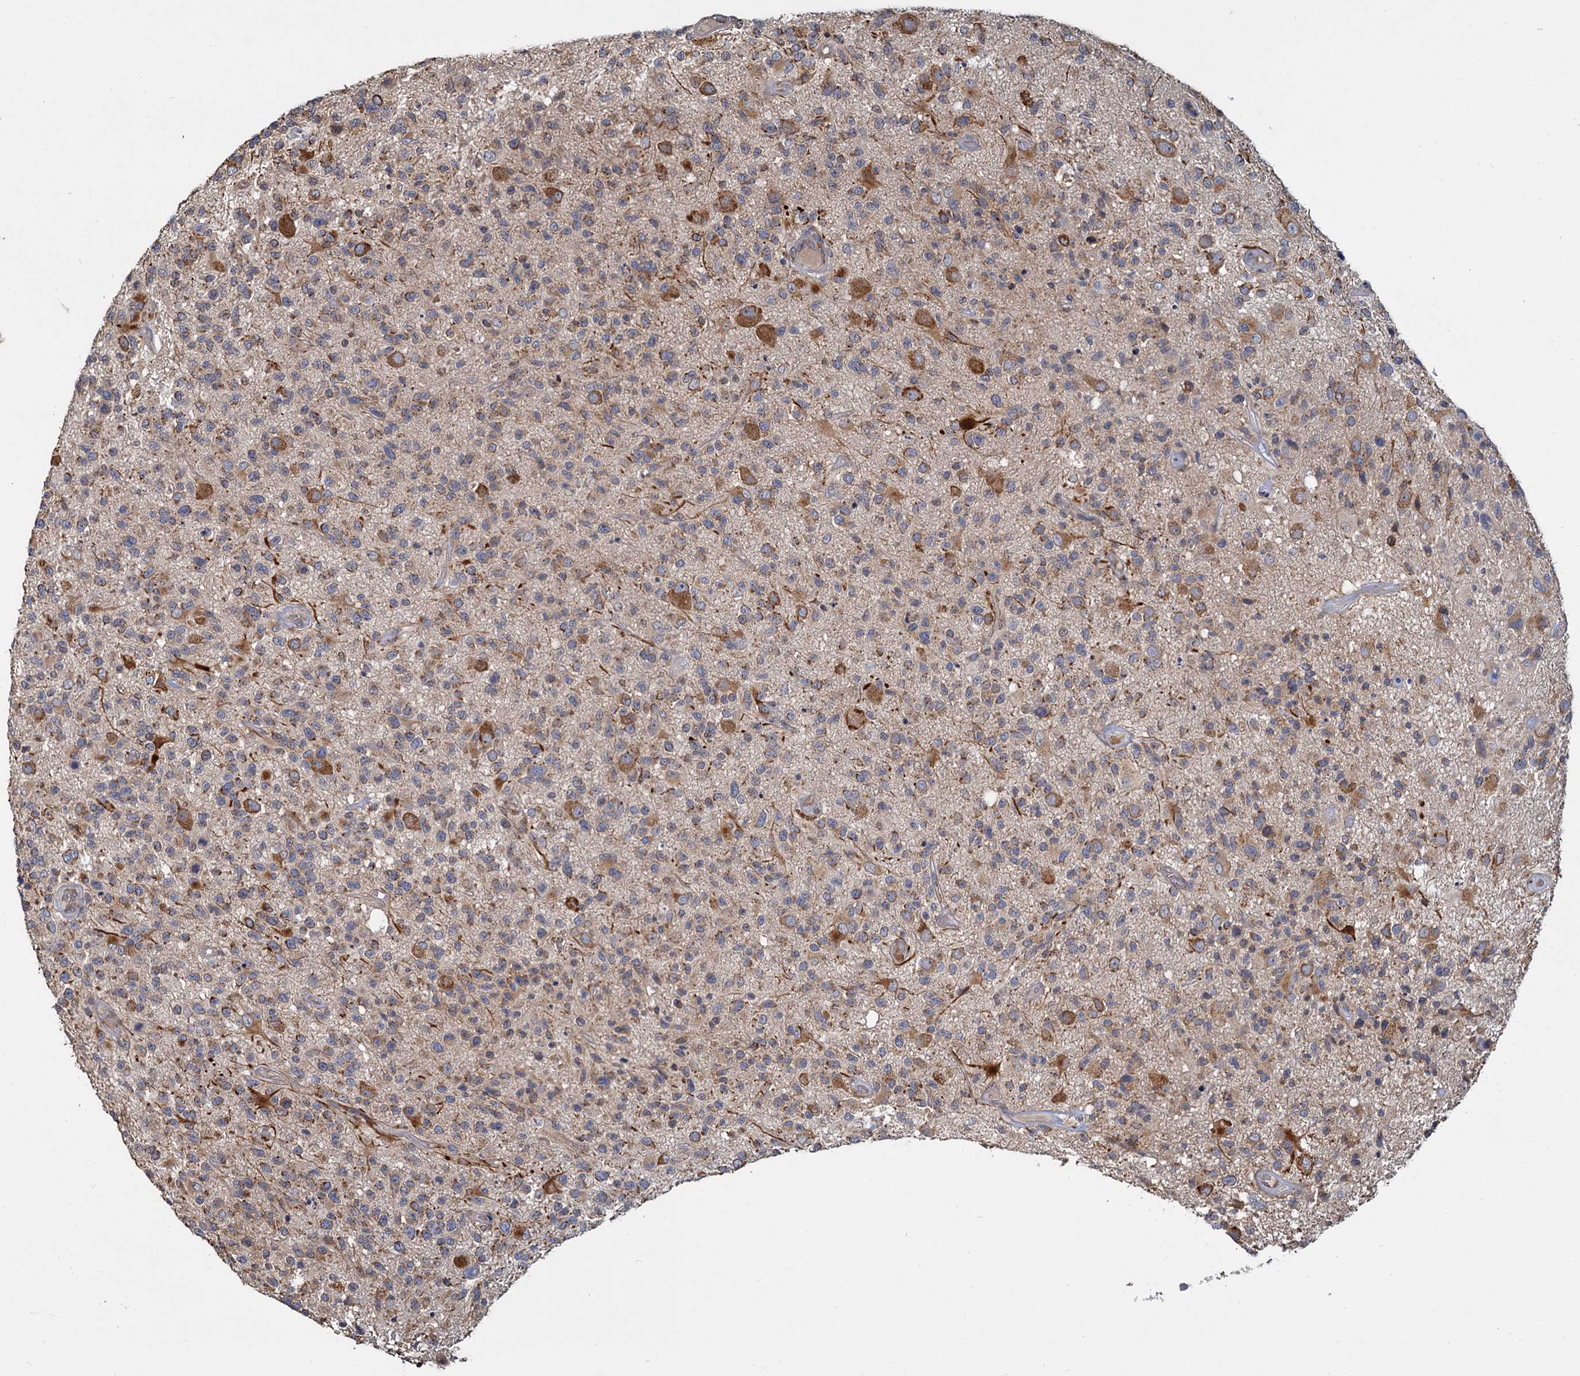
{"staining": {"intensity": "moderate", "quantity": "<25%", "location": "cytoplasmic/membranous"}, "tissue": "glioma", "cell_type": "Tumor cells", "image_type": "cancer", "snomed": [{"axis": "morphology", "description": "Glioma, malignant, High grade"}, {"axis": "morphology", "description": "Glioblastoma, NOS"}, {"axis": "topography", "description": "Brain"}], "caption": "This is an image of IHC staining of glioma, which shows moderate positivity in the cytoplasmic/membranous of tumor cells.", "gene": "LRRC51", "patient": {"sex": "male", "age": 60}}